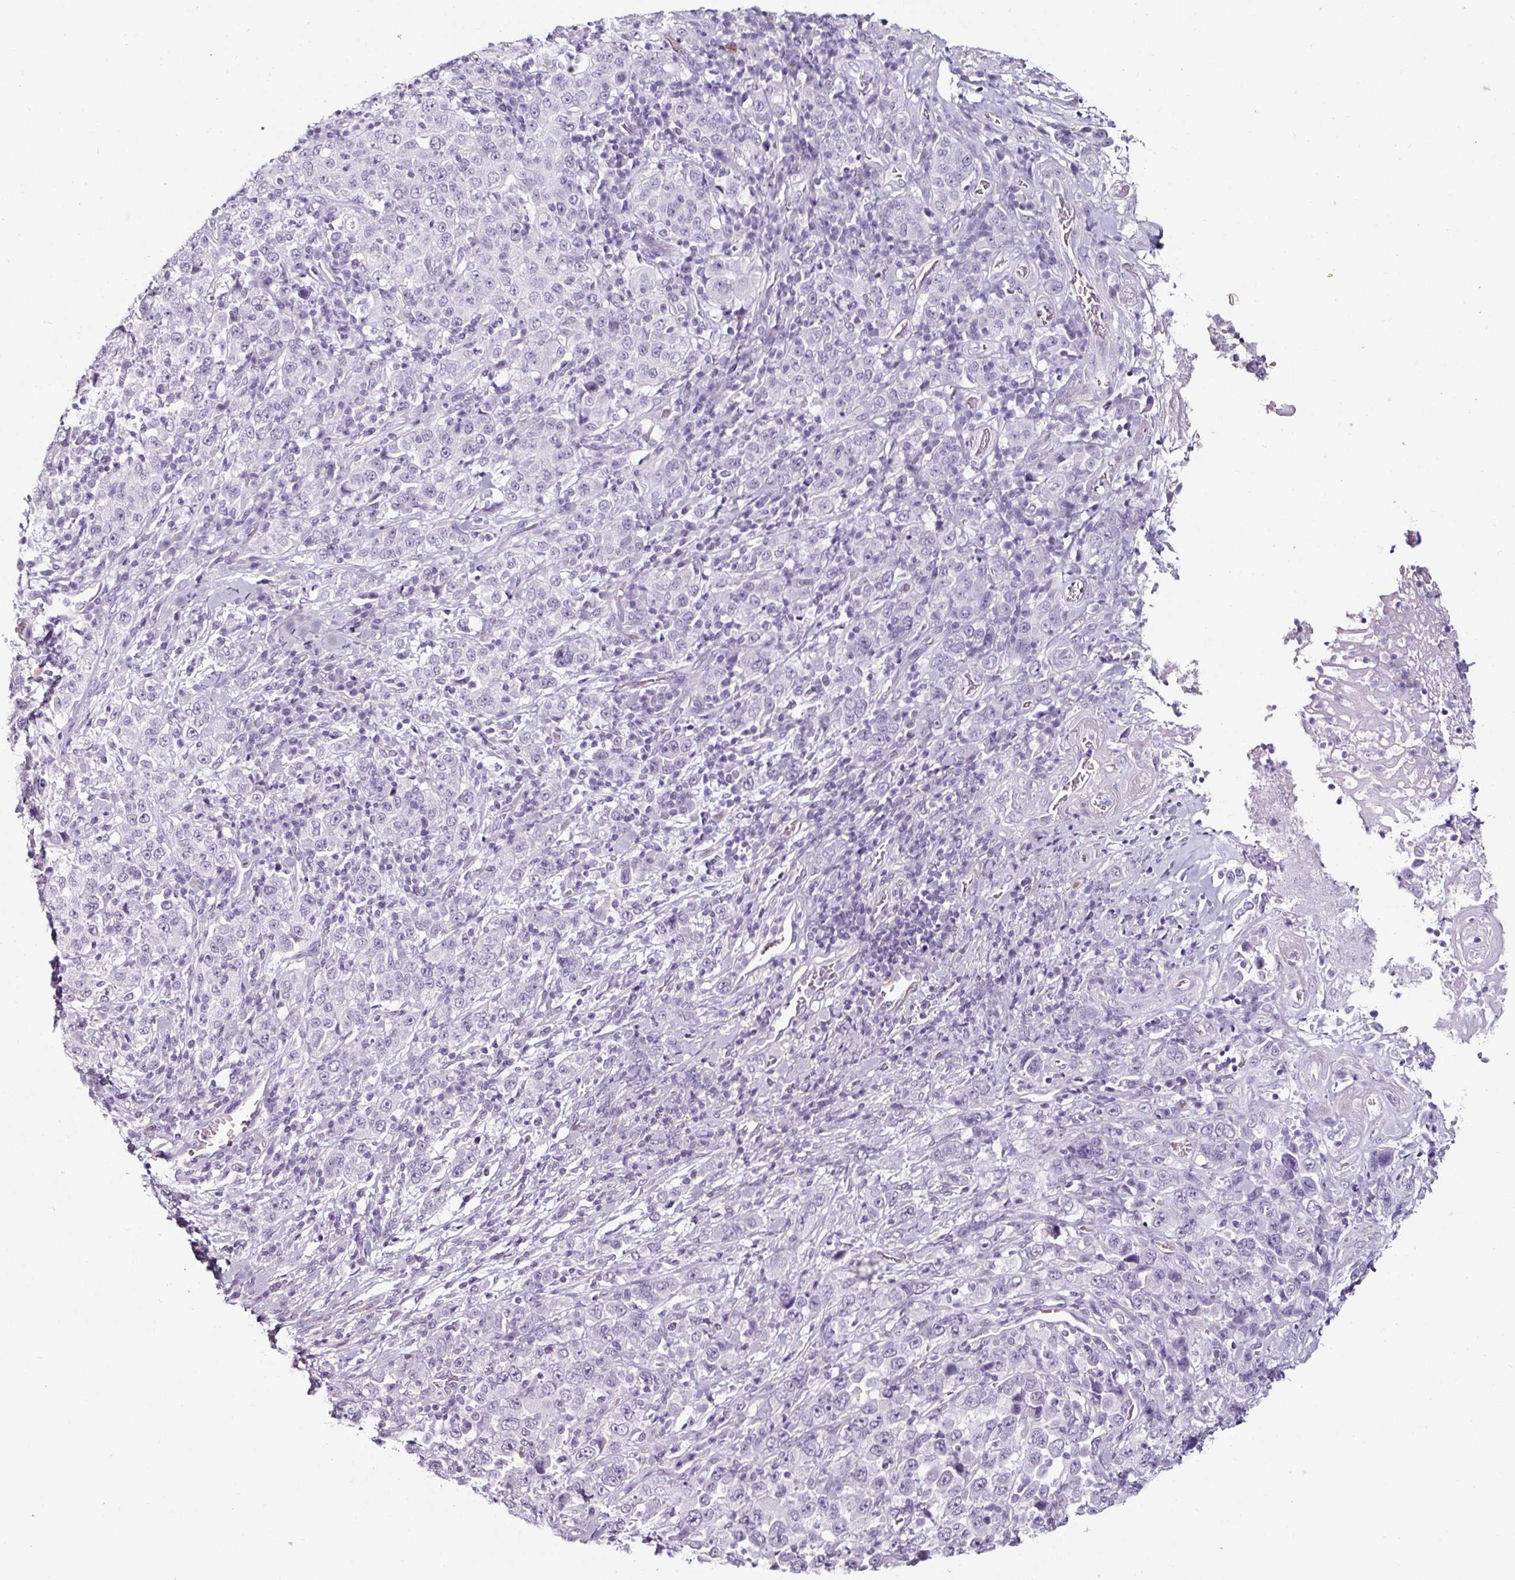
{"staining": {"intensity": "negative", "quantity": "none", "location": "none"}, "tissue": "stomach cancer", "cell_type": "Tumor cells", "image_type": "cancer", "snomed": [{"axis": "morphology", "description": "Normal tissue, NOS"}, {"axis": "morphology", "description": "Adenocarcinoma, NOS"}, {"axis": "topography", "description": "Stomach, upper"}, {"axis": "topography", "description": "Stomach"}], "caption": "A high-resolution histopathology image shows immunohistochemistry (IHC) staining of adenocarcinoma (stomach), which exhibits no significant staining in tumor cells.", "gene": "CAP2", "patient": {"sex": "male", "age": 59}}